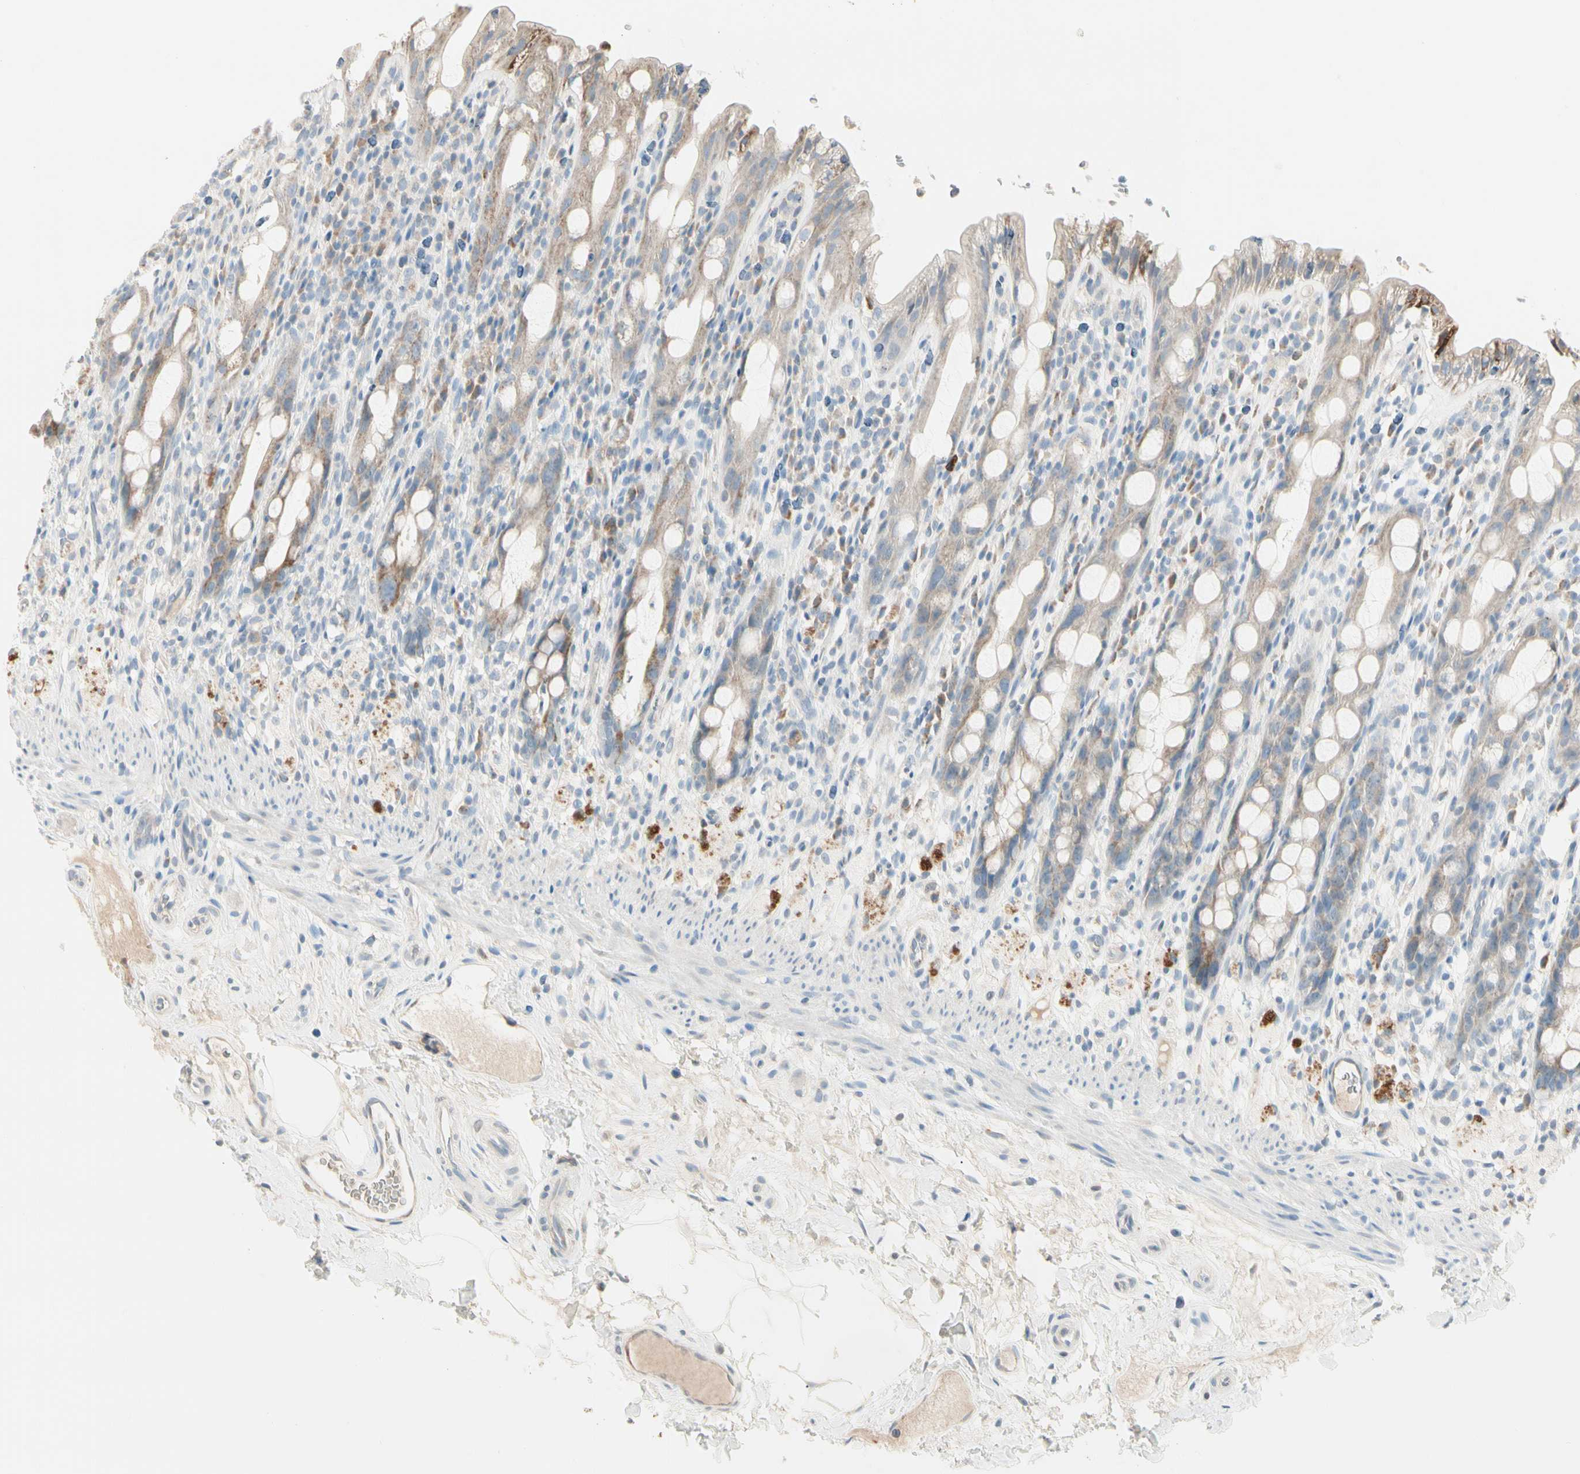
{"staining": {"intensity": "moderate", "quantity": "<25%", "location": "cytoplasmic/membranous"}, "tissue": "rectum", "cell_type": "Glandular cells", "image_type": "normal", "snomed": [{"axis": "morphology", "description": "Normal tissue, NOS"}, {"axis": "topography", "description": "Rectum"}], "caption": "This image demonstrates benign rectum stained with IHC to label a protein in brown. The cytoplasmic/membranous of glandular cells show moderate positivity for the protein. Nuclei are counter-stained blue.", "gene": "ALDH18A1", "patient": {"sex": "male", "age": 44}}